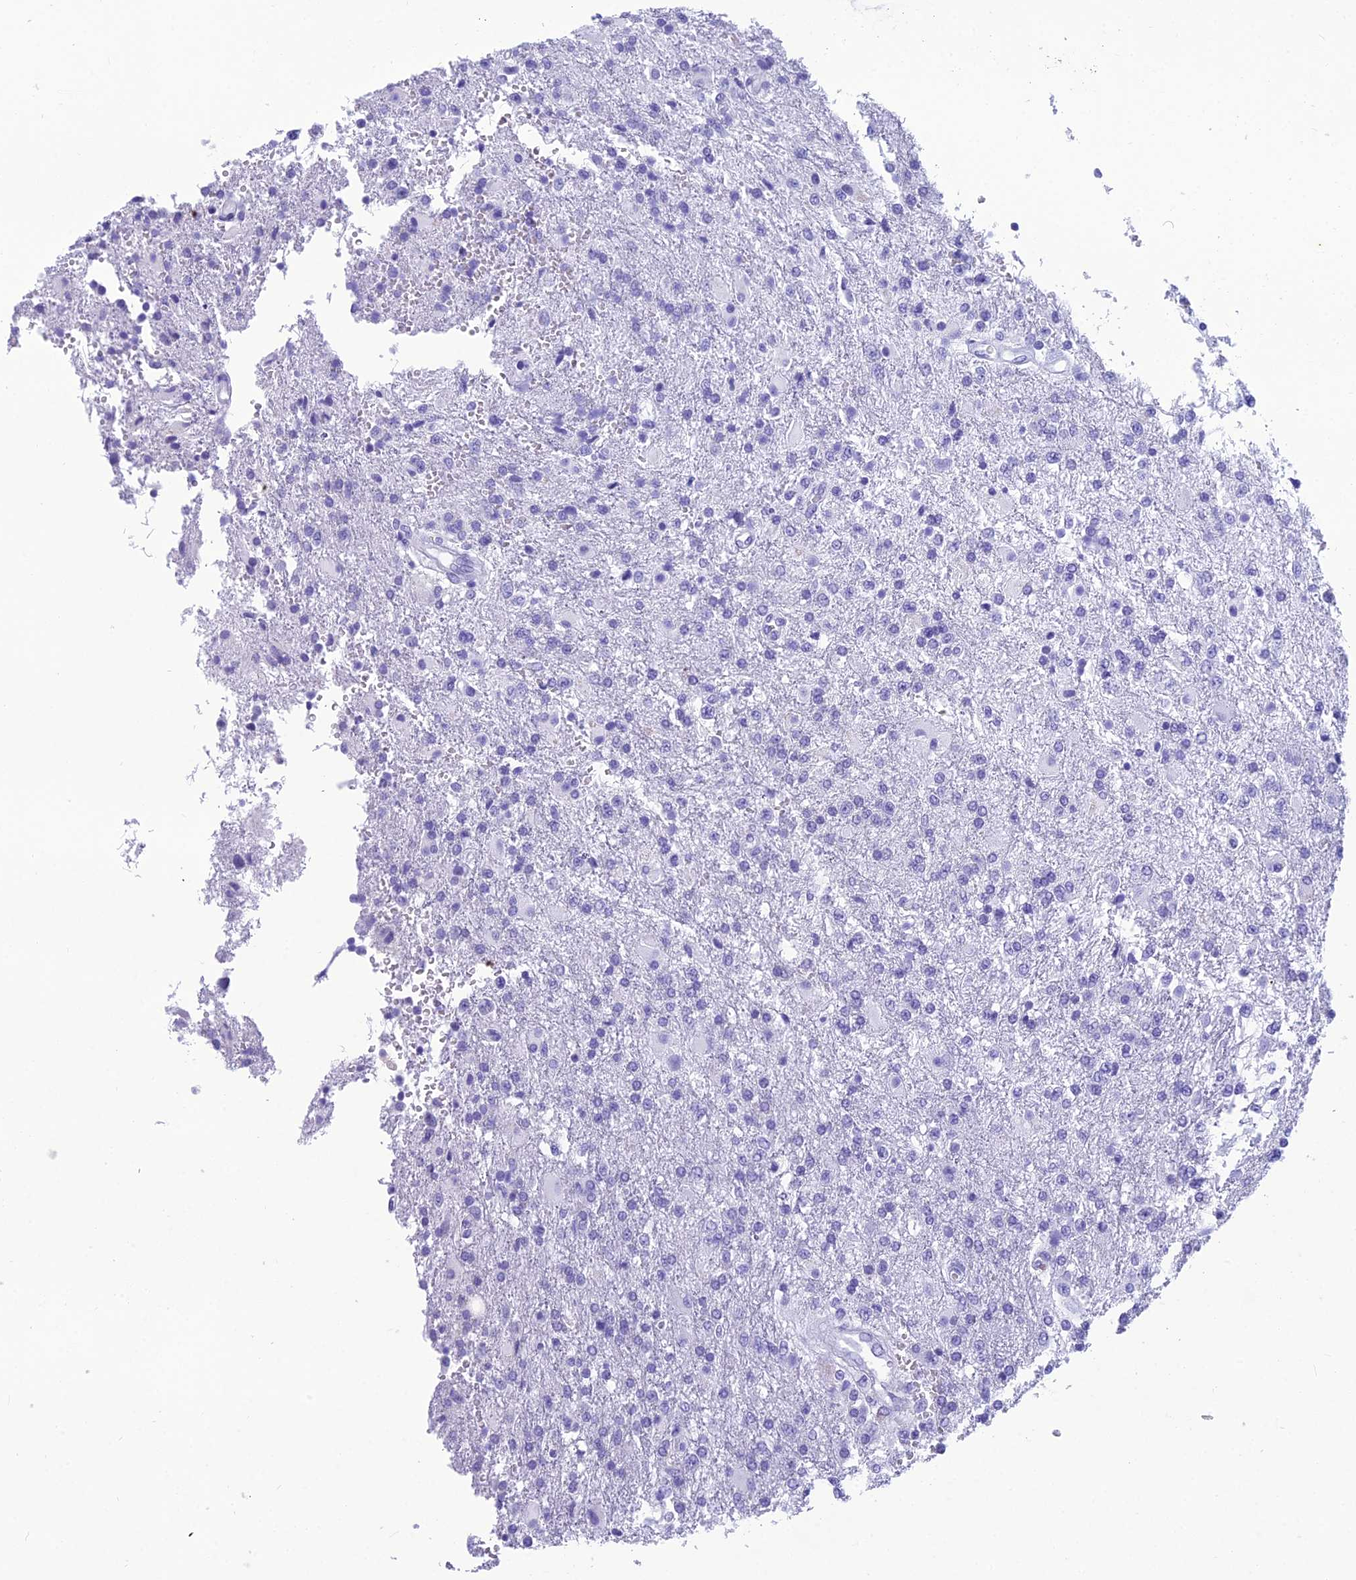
{"staining": {"intensity": "negative", "quantity": "none", "location": "none"}, "tissue": "glioma", "cell_type": "Tumor cells", "image_type": "cancer", "snomed": [{"axis": "morphology", "description": "Glioma, malignant, High grade"}, {"axis": "topography", "description": "Brain"}], "caption": "Protein analysis of high-grade glioma (malignant) reveals no significant expression in tumor cells.", "gene": "GRWD1", "patient": {"sex": "male", "age": 56}}